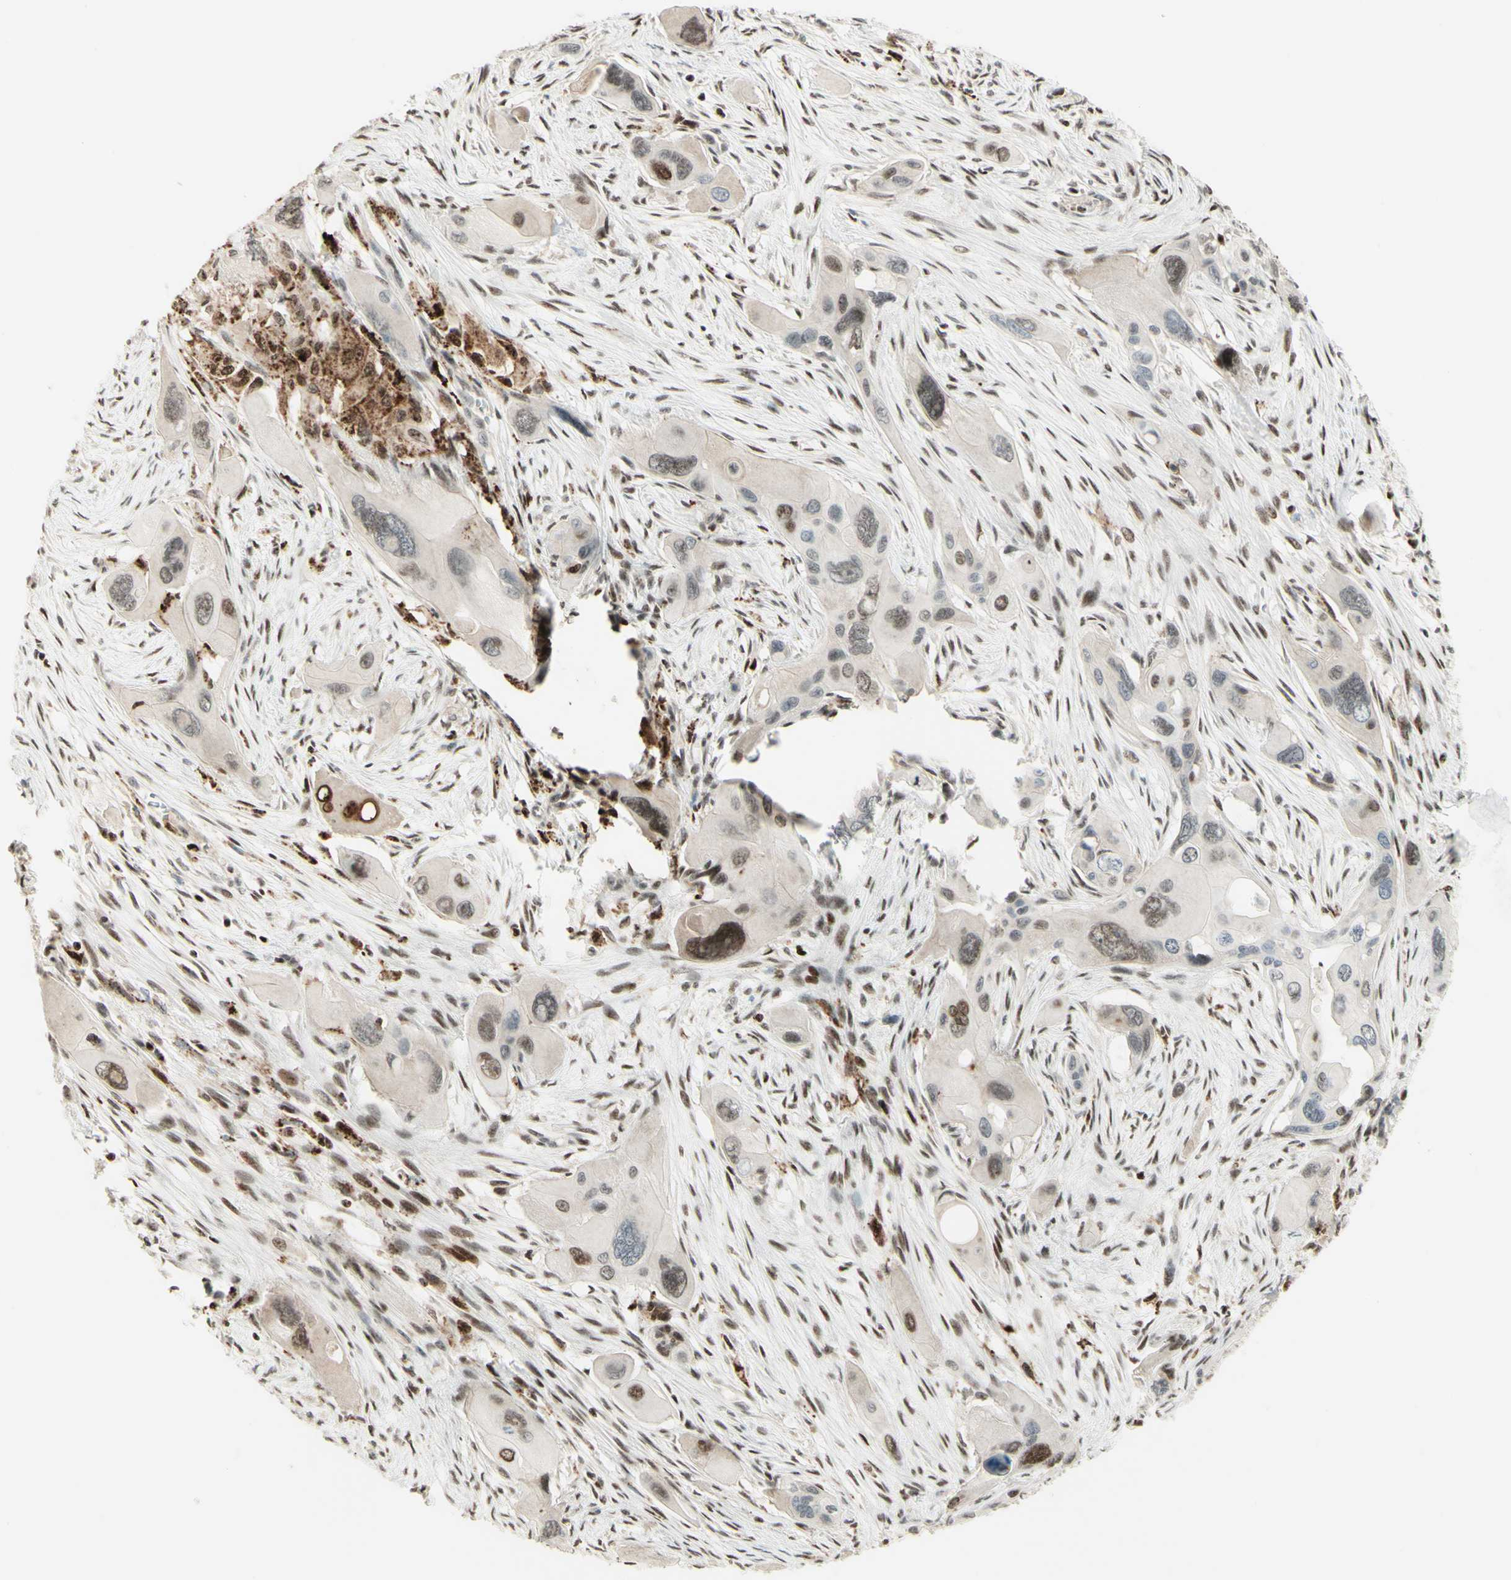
{"staining": {"intensity": "weak", "quantity": "25%-75%", "location": "cytoplasmic/membranous,nuclear"}, "tissue": "pancreatic cancer", "cell_type": "Tumor cells", "image_type": "cancer", "snomed": [{"axis": "morphology", "description": "Adenocarcinoma, NOS"}, {"axis": "topography", "description": "Pancreas"}], "caption": "Human pancreatic cancer (adenocarcinoma) stained with a brown dye exhibits weak cytoplasmic/membranous and nuclear positive positivity in about 25%-75% of tumor cells.", "gene": "CDKL5", "patient": {"sex": "male", "age": 73}}